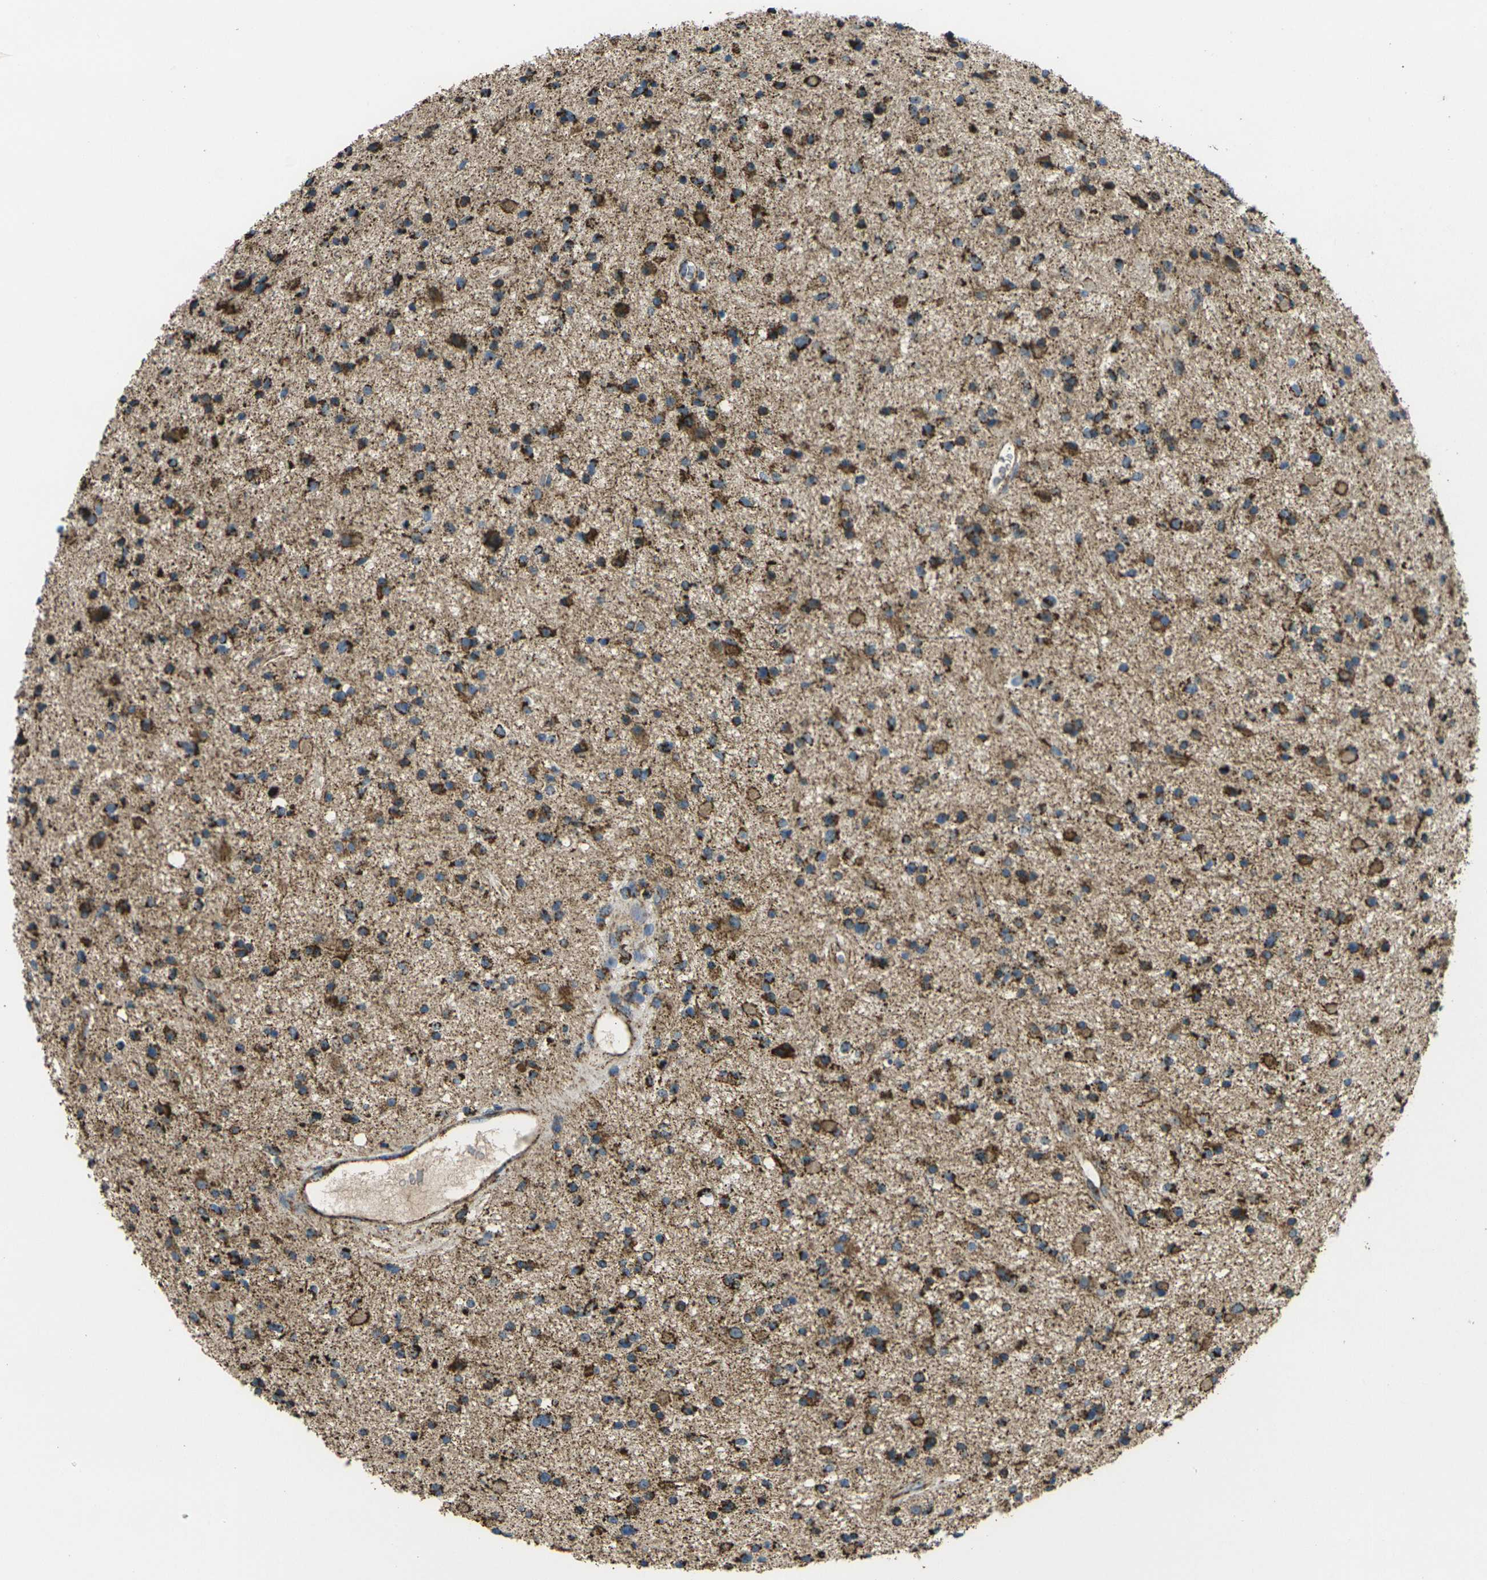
{"staining": {"intensity": "strong", "quantity": "25%-75%", "location": "cytoplasmic/membranous"}, "tissue": "glioma", "cell_type": "Tumor cells", "image_type": "cancer", "snomed": [{"axis": "morphology", "description": "Glioma, malignant, High grade"}, {"axis": "topography", "description": "Brain"}], "caption": "A high-resolution micrograph shows IHC staining of malignant glioma (high-grade), which shows strong cytoplasmic/membranous positivity in approximately 25%-75% of tumor cells. (Brightfield microscopy of DAB IHC at high magnification).", "gene": "KLHL5", "patient": {"sex": "male", "age": 33}}